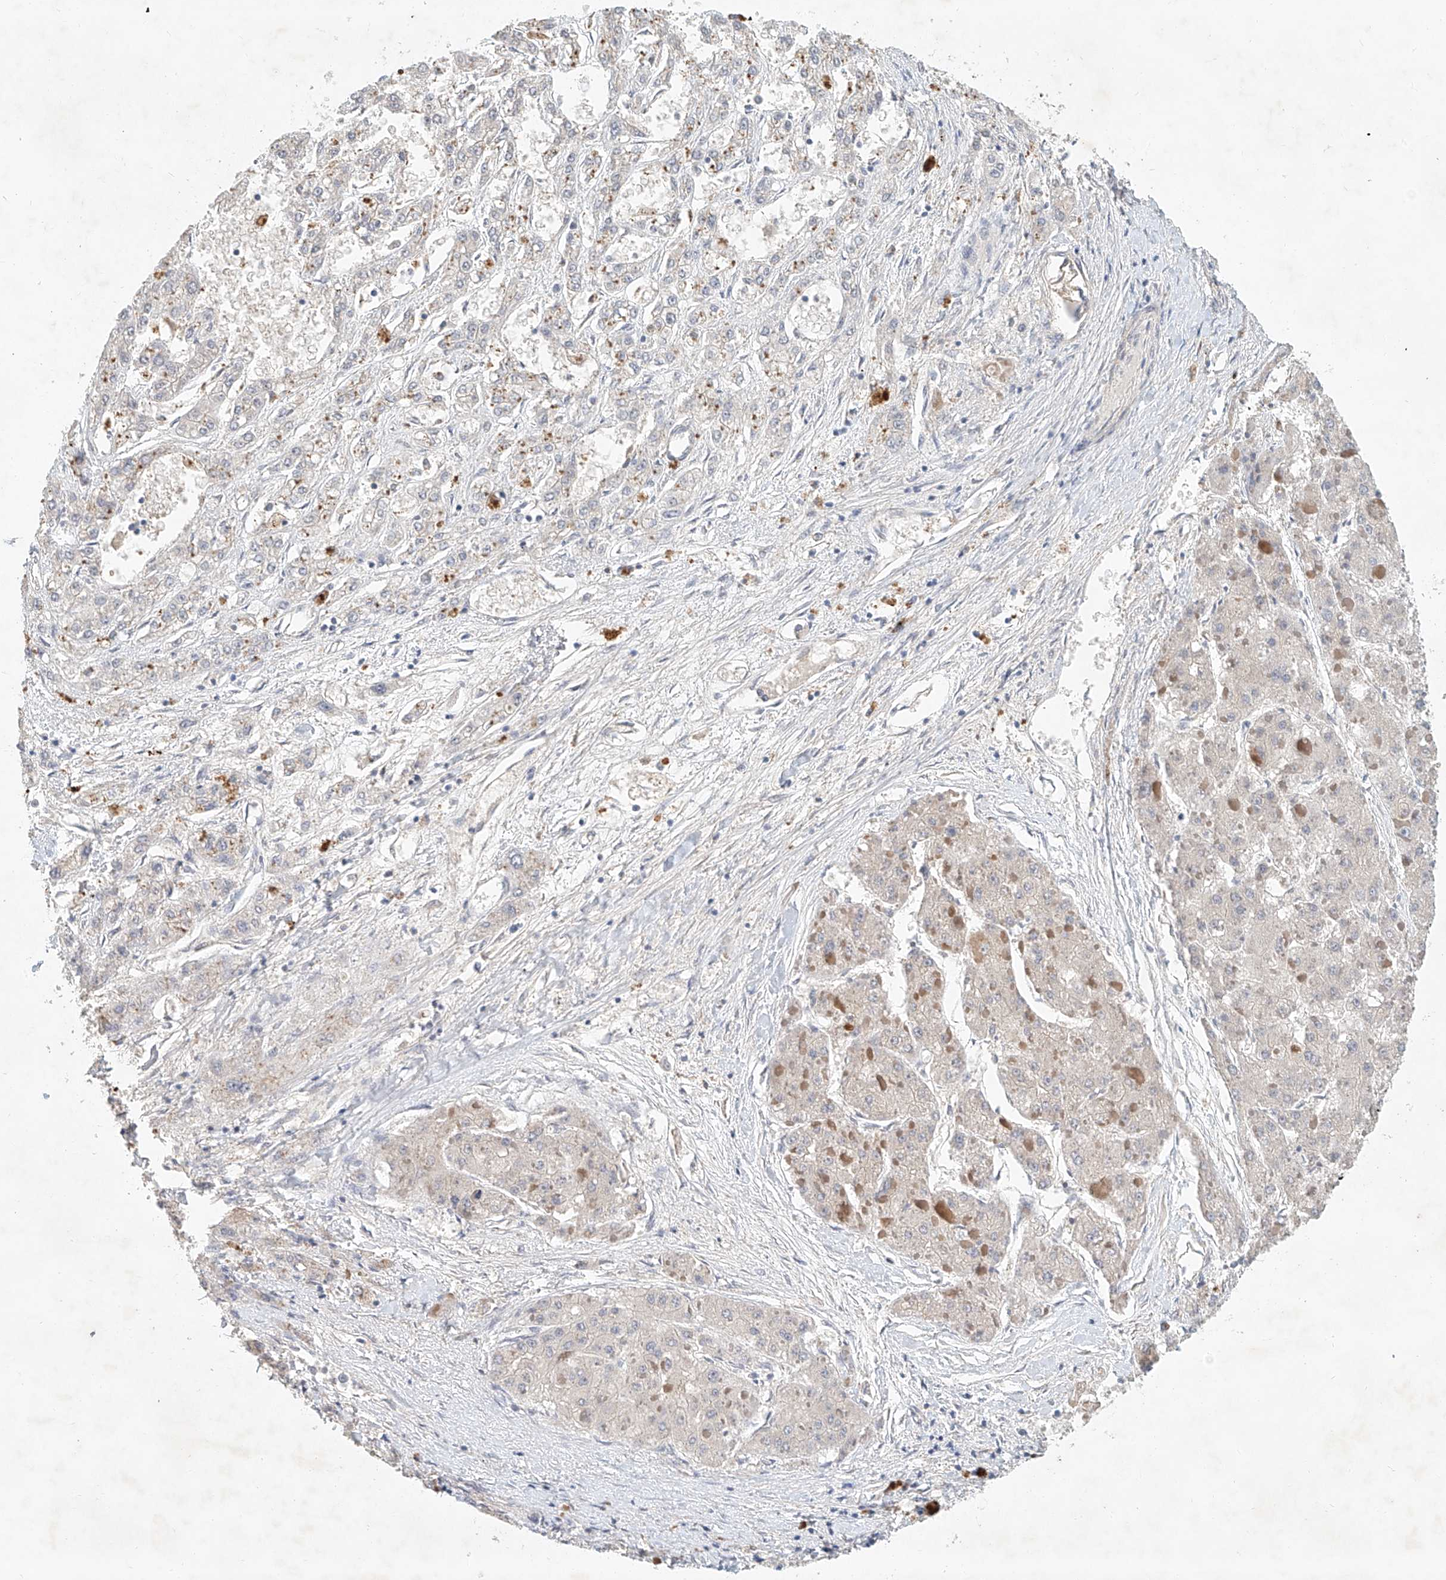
{"staining": {"intensity": "weak", "quantity": "<25%", "location": "cytoplasmic/membranous"}, "tissue": "liver cancer", "cell_type": "Tumor cells", "image_type": "cancer", "snomed": [{"axis": "morphology", "description": "Carcinoma, Hepatocellular, NOS"}, {"axis": "topography", "description": "Liver"}], "caption": "Immunohistochemical staining of human liver cancer (hepatocellular carcinoma) displays no significant positivity in tumor cells.", "gene": "CARMIL1", "patient": {"sex": "female", "age": 73}}